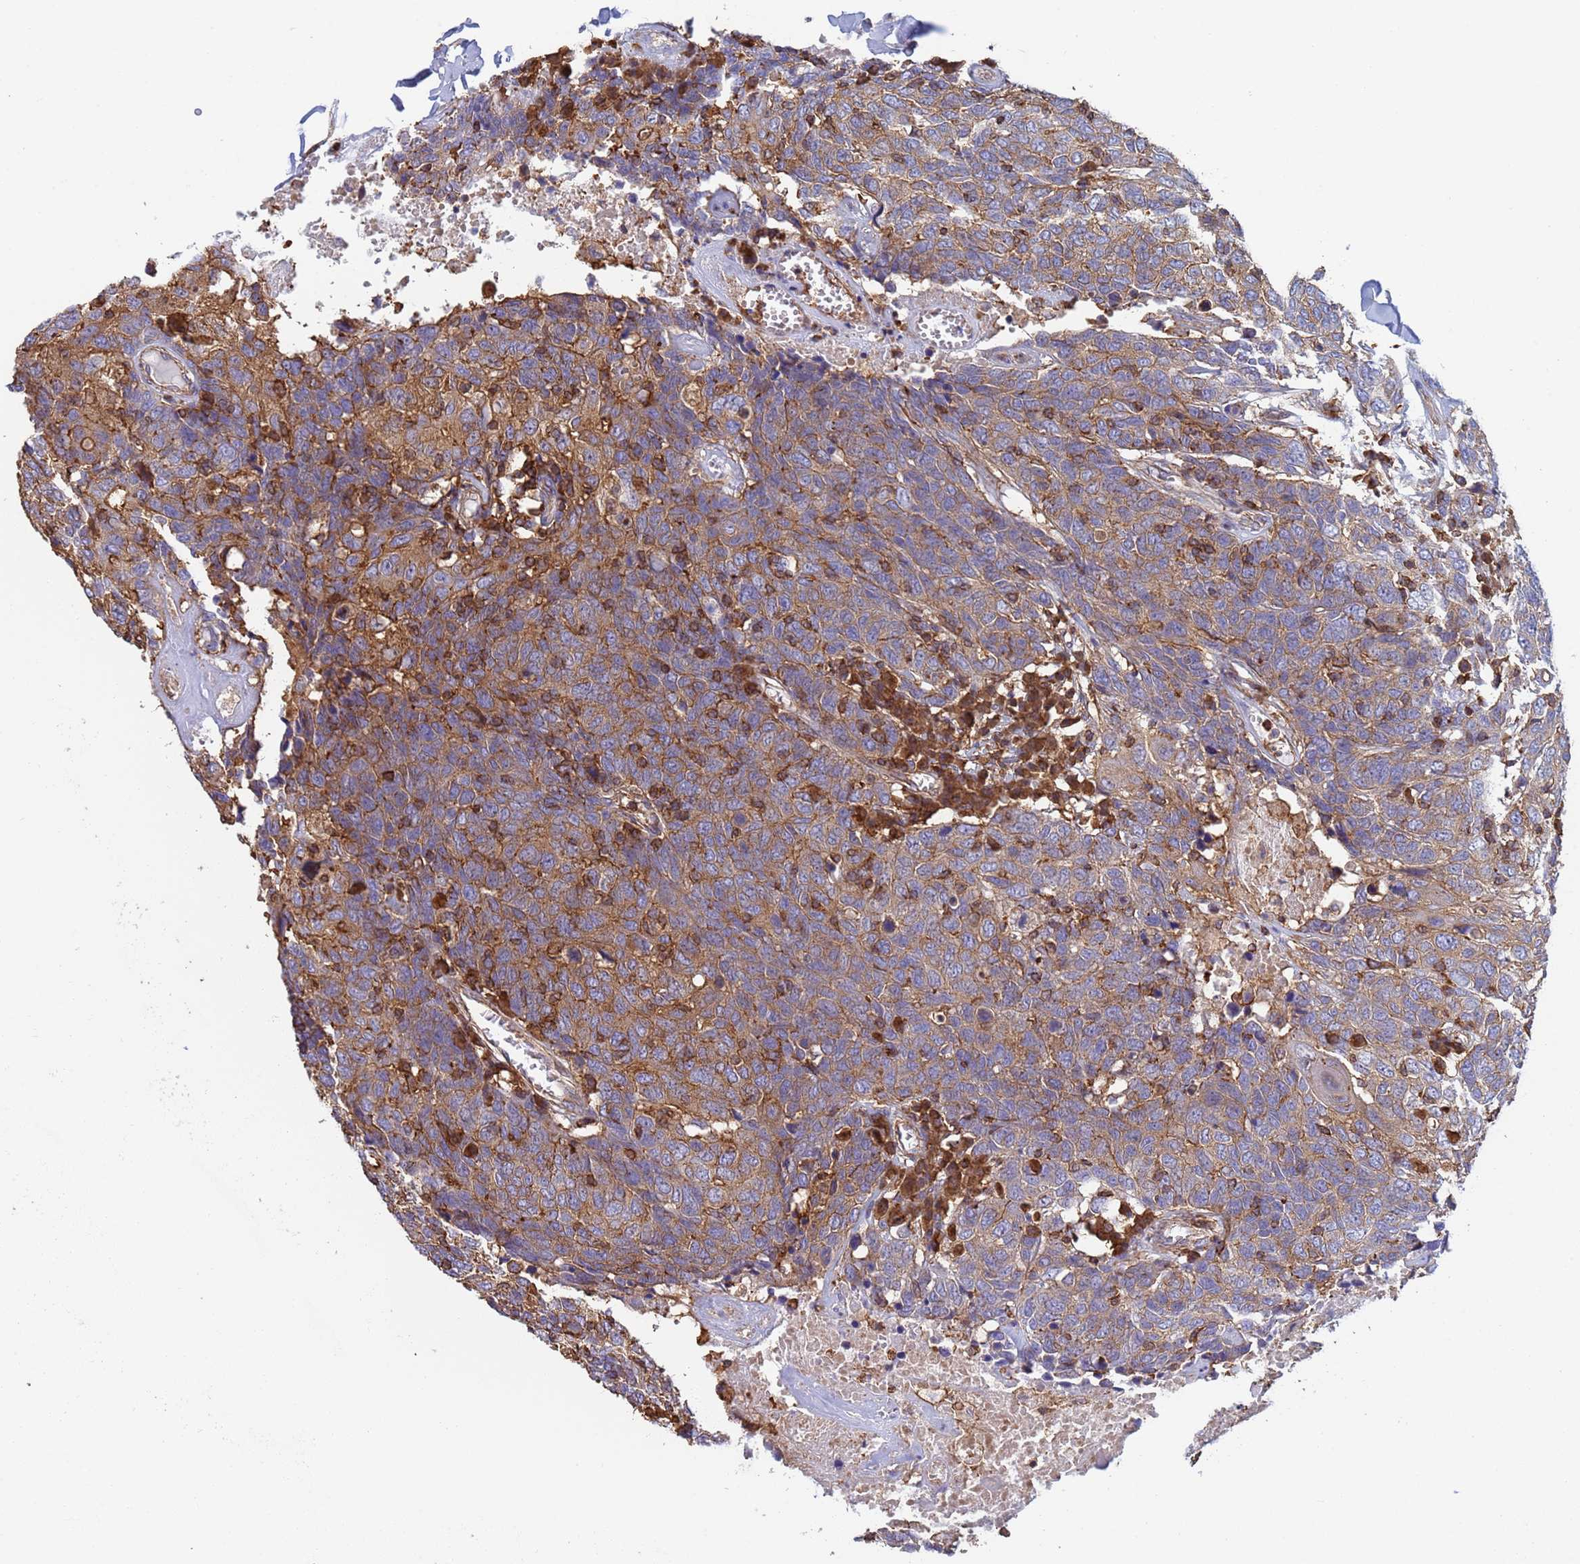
{"staining": {"intensity": "moderate", "quantity": ">75%", "location": "cytoplasmic/membranous"}, "tissue": "head and neck cancer", "cell_type": "Tumor cells", "image_type": "cancer", "snomed": [{"axis": "morphology", "description": "Squamous cell carcinoma, NOS"}, {"axis": "topography", "description": "Head-Neck"}], "caption": "A high-resolution photomicrograph shows immunohistochemistry (IHC) staining of head and neck squamous cell carcinoma, which demonstrates moderate cytoplasmic/membranous expression in about >75% of tumor cells.", "gene": "ZNG1B", "patient": {"sex": "male", "age": 66}}